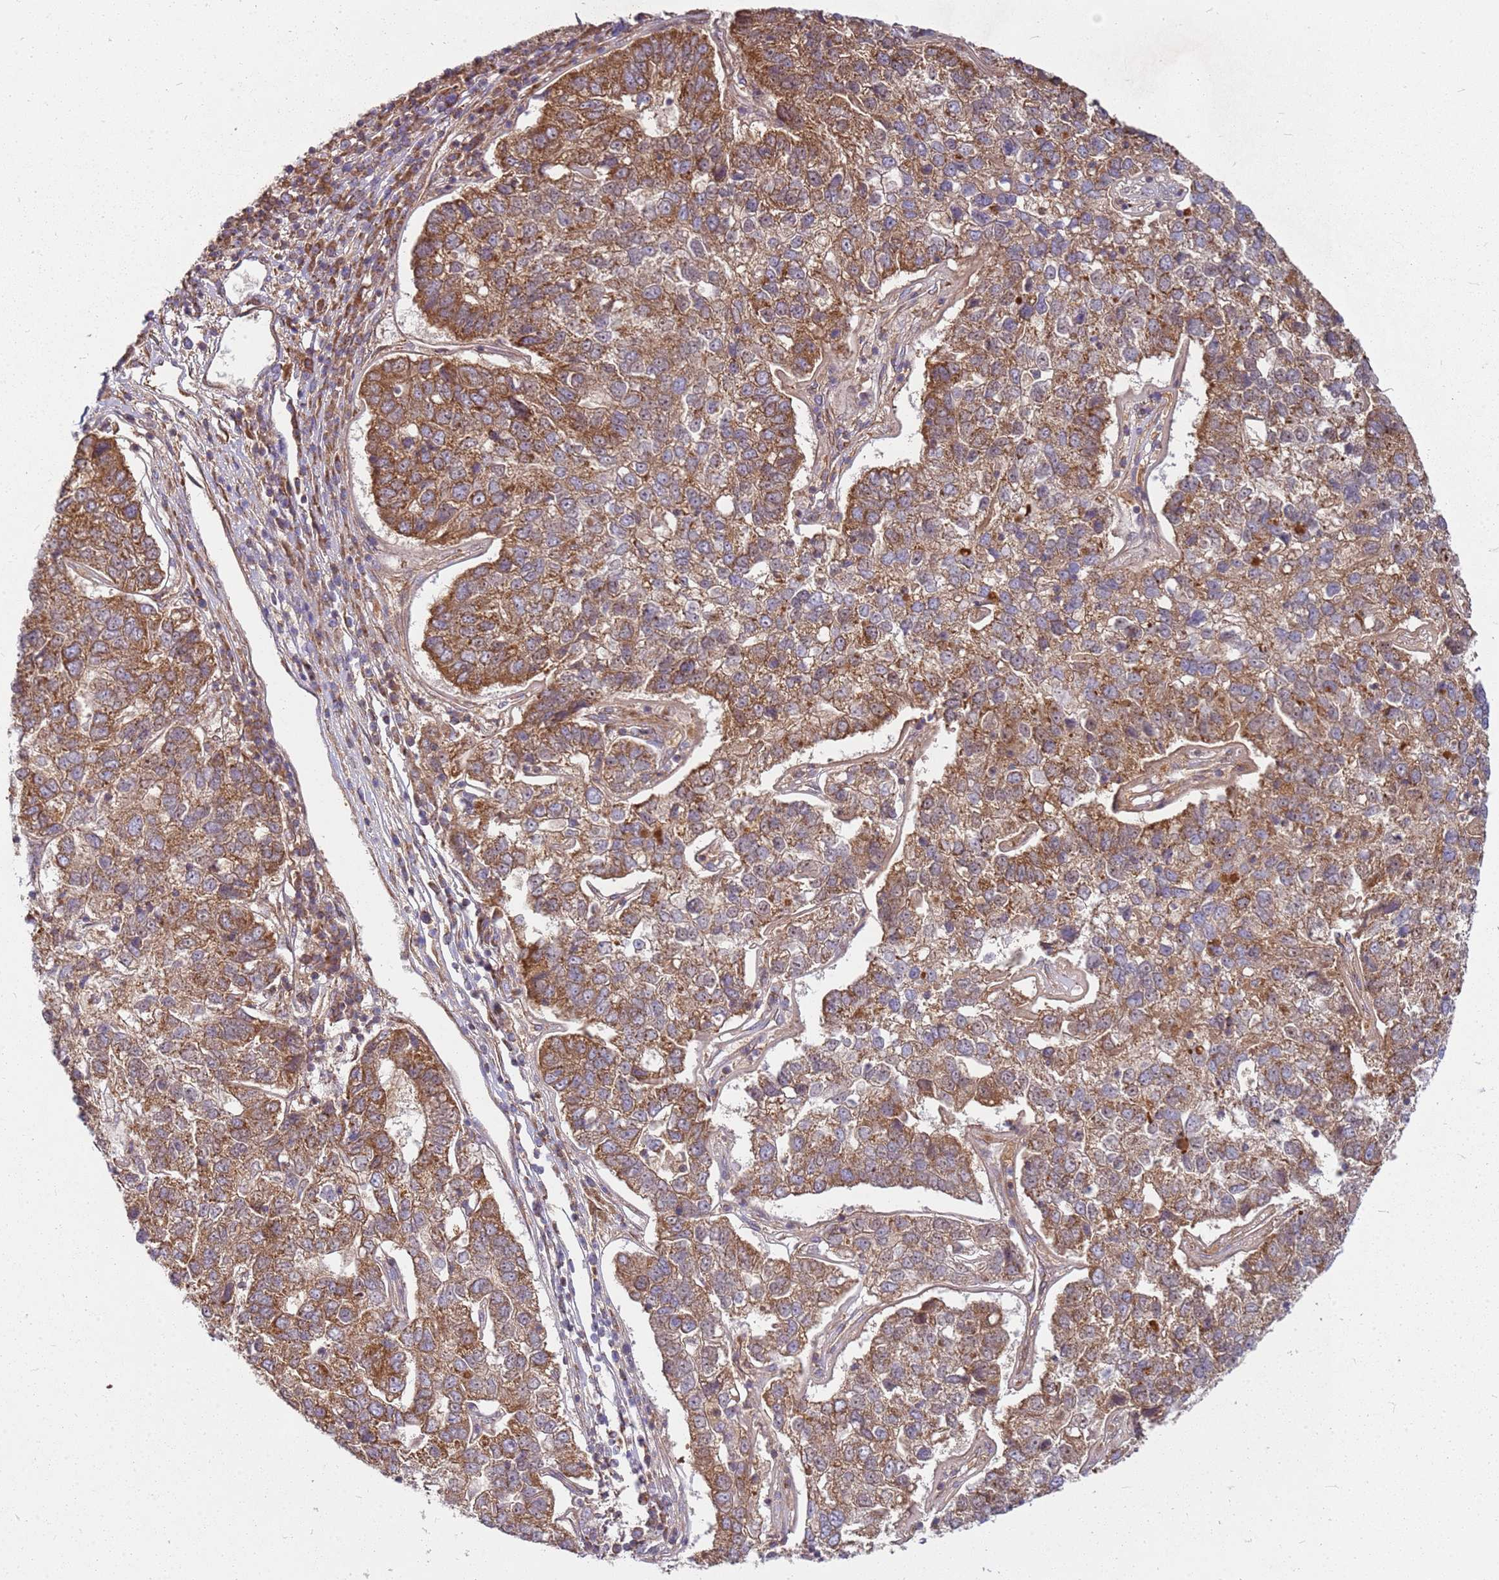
{"staining": {"intensity": "moderate", "quantity": ">75%", "location": "cytoplasmic/membranous"}, "tissue": "pancreatic cancer", "cell_type": "Tumor cells", "image_type": "cancer", "snomed": [{"axis": "morphology", "description": "Adenocarcinoma, NOS"}, {"axis": "topography", "description": "Pancreas"}], "caption": "Protein expression analysis of adenocarcinoma (pancreatic) demonstrates moderate cytoplasmic/membranous positivity in approximately >75% of tumor cells.", "gene": "CCDC159", "patient": {"sex": "female", "age": 61}}